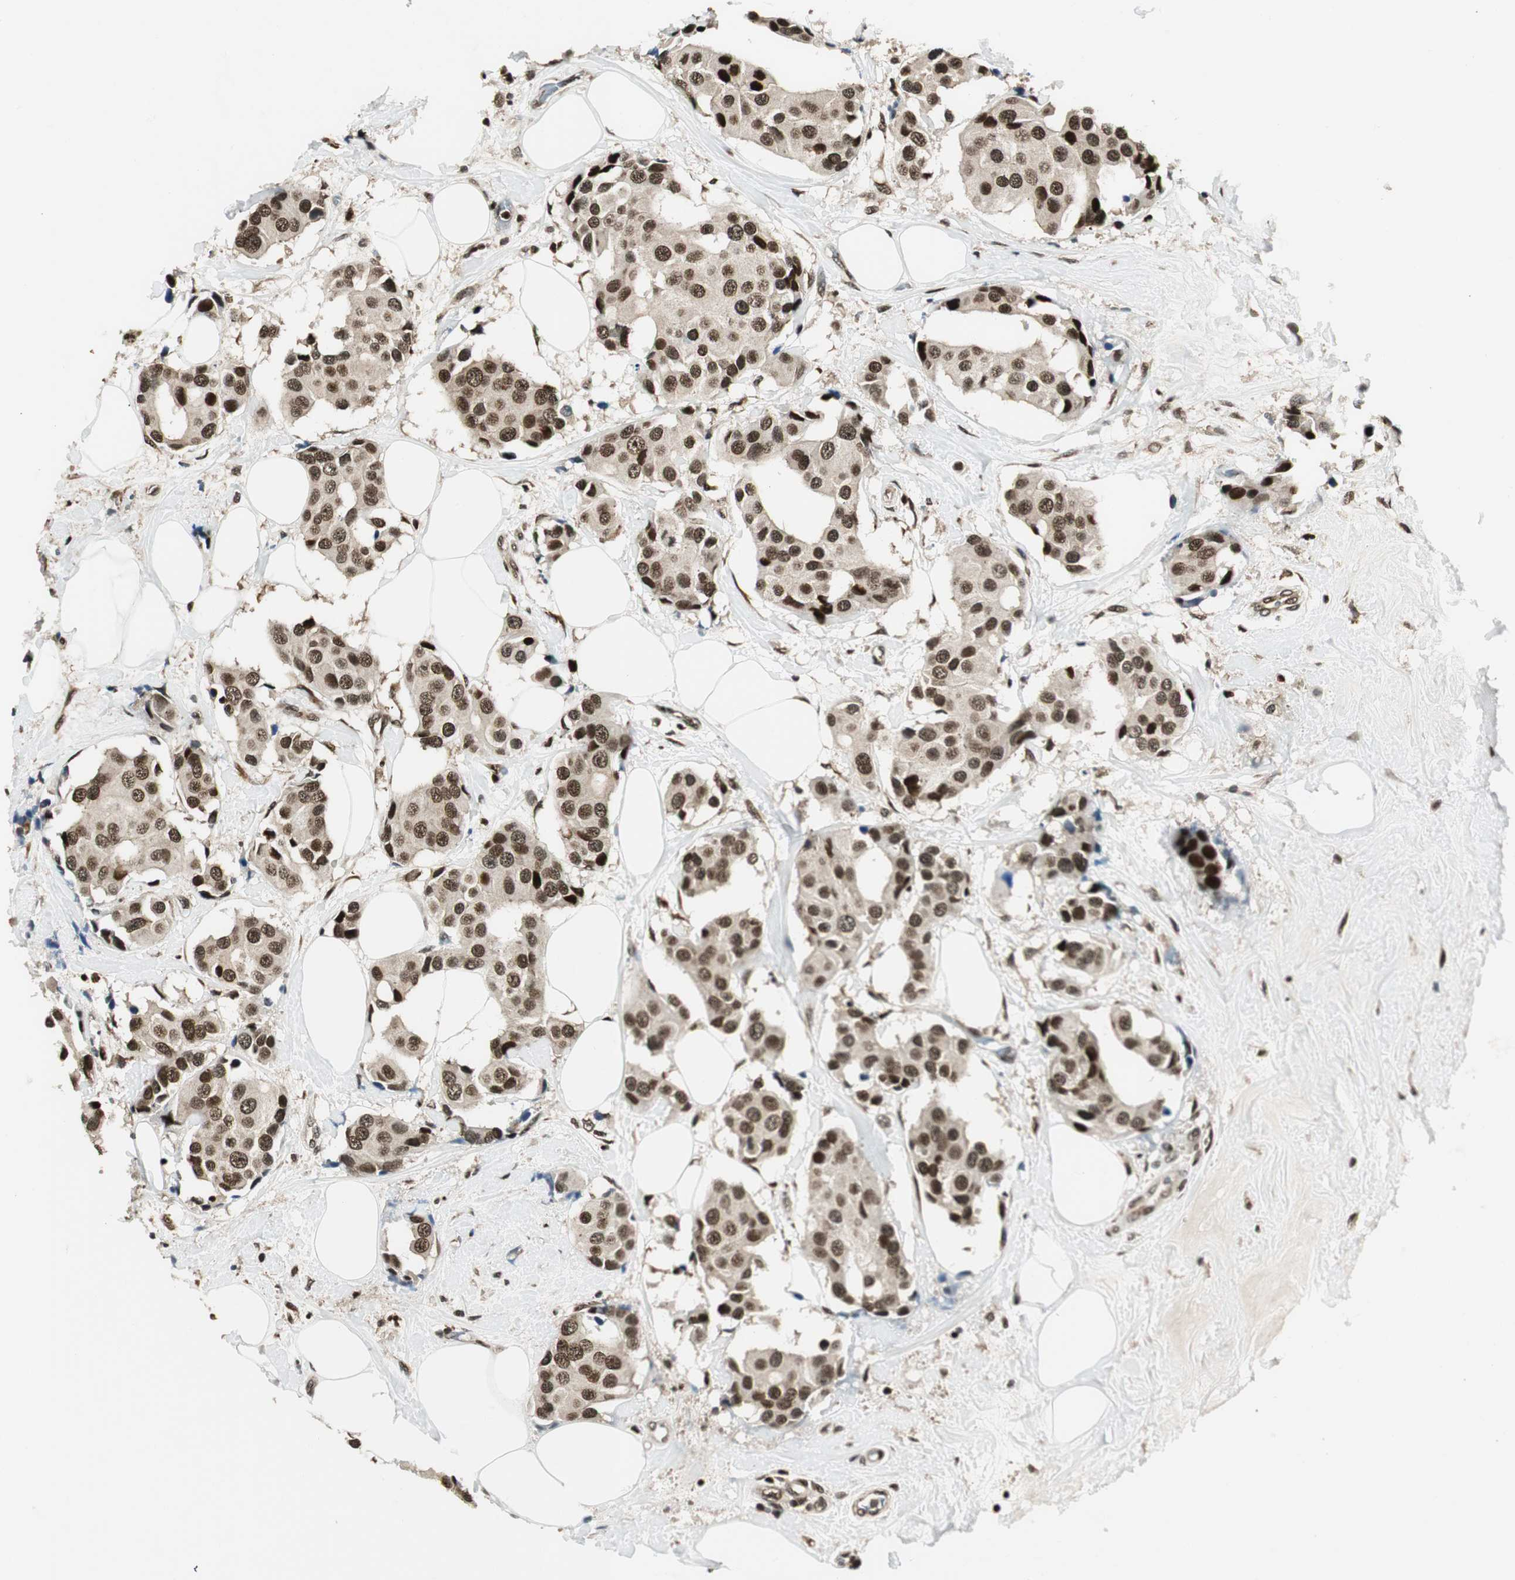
{"staining": {"intensity": "moderate", "quantity": ">75%", "location": "nuclear"}, "tissue": "breast cancer", "cell_type": "Tumor cells", "image_type": "cancer", "snomed": [{"axis": "morphology", "description": "Normal tissue, NOS"}, {"axis": "morphology", "description": "Duct carcinoma"}, {"axis": "topography", "description": "Breast"}], "caption": "A photomicrograph of human breast infiltrating ductal carcinoma stained for a protein displays moderate nuclear brown staining in tumor cells. (Brightfield microscopy of DAB IHC at high magnification).", "gene": "RING1", "patient": {"sex": "female", "age": 39}}